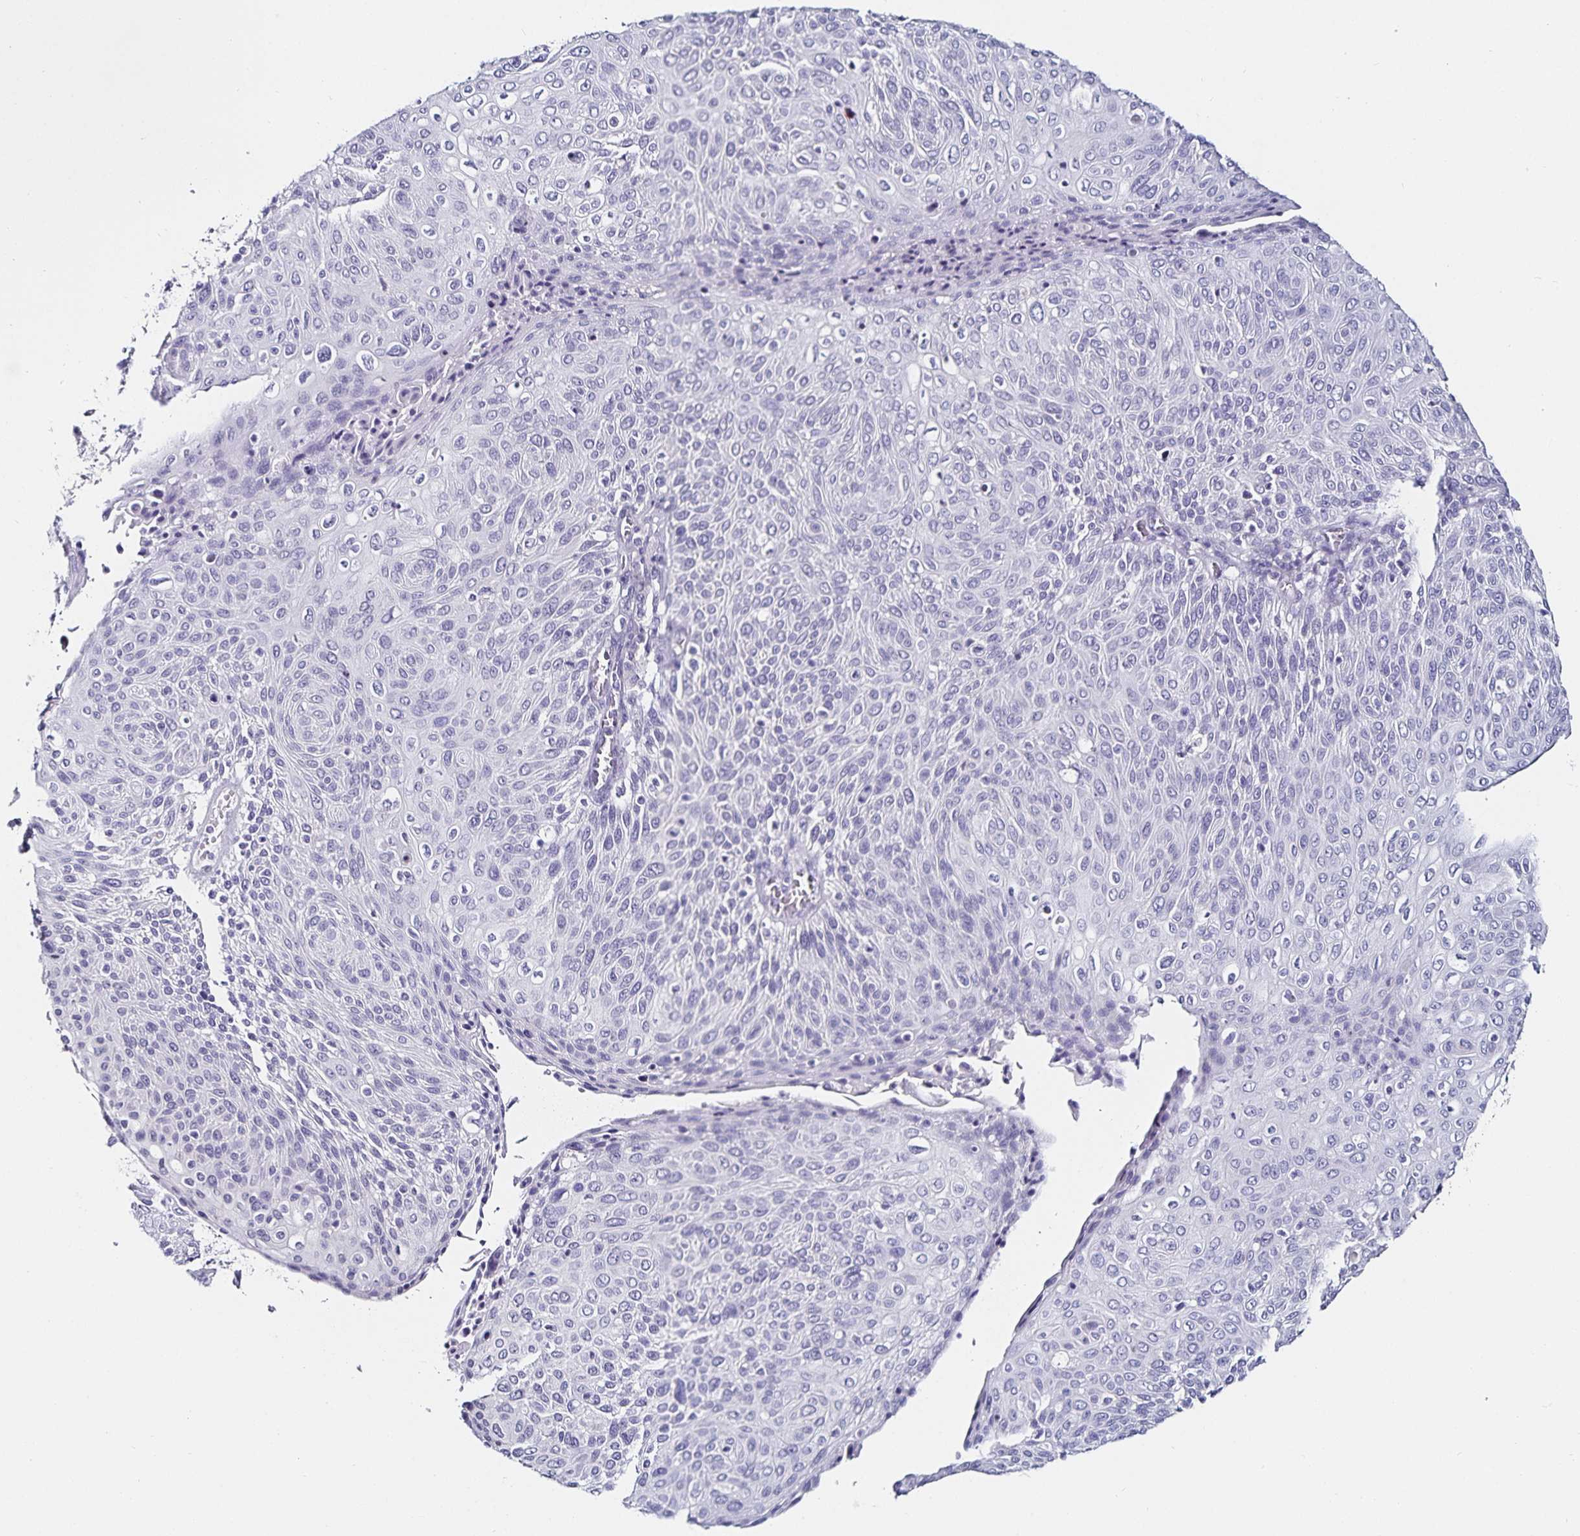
{"staining": {"intensity": "negative", "quantity": "none", "location": "none"}, "tissue": "cervical cancer", "cell_type": "Tumor cells", "image_type": "cancer", "snomed": [{"axis": "morphology", "description": "Squamous cell carcinoma, NOS"}, {"axis": "topography", "description": "Cervix"}], "caption": "A micrograph of cervical cancer stained for a protein displays no brown staining in tumor cells.", "gene": "TSPAN7", "patient": {"sex": "female", "age": 31}}